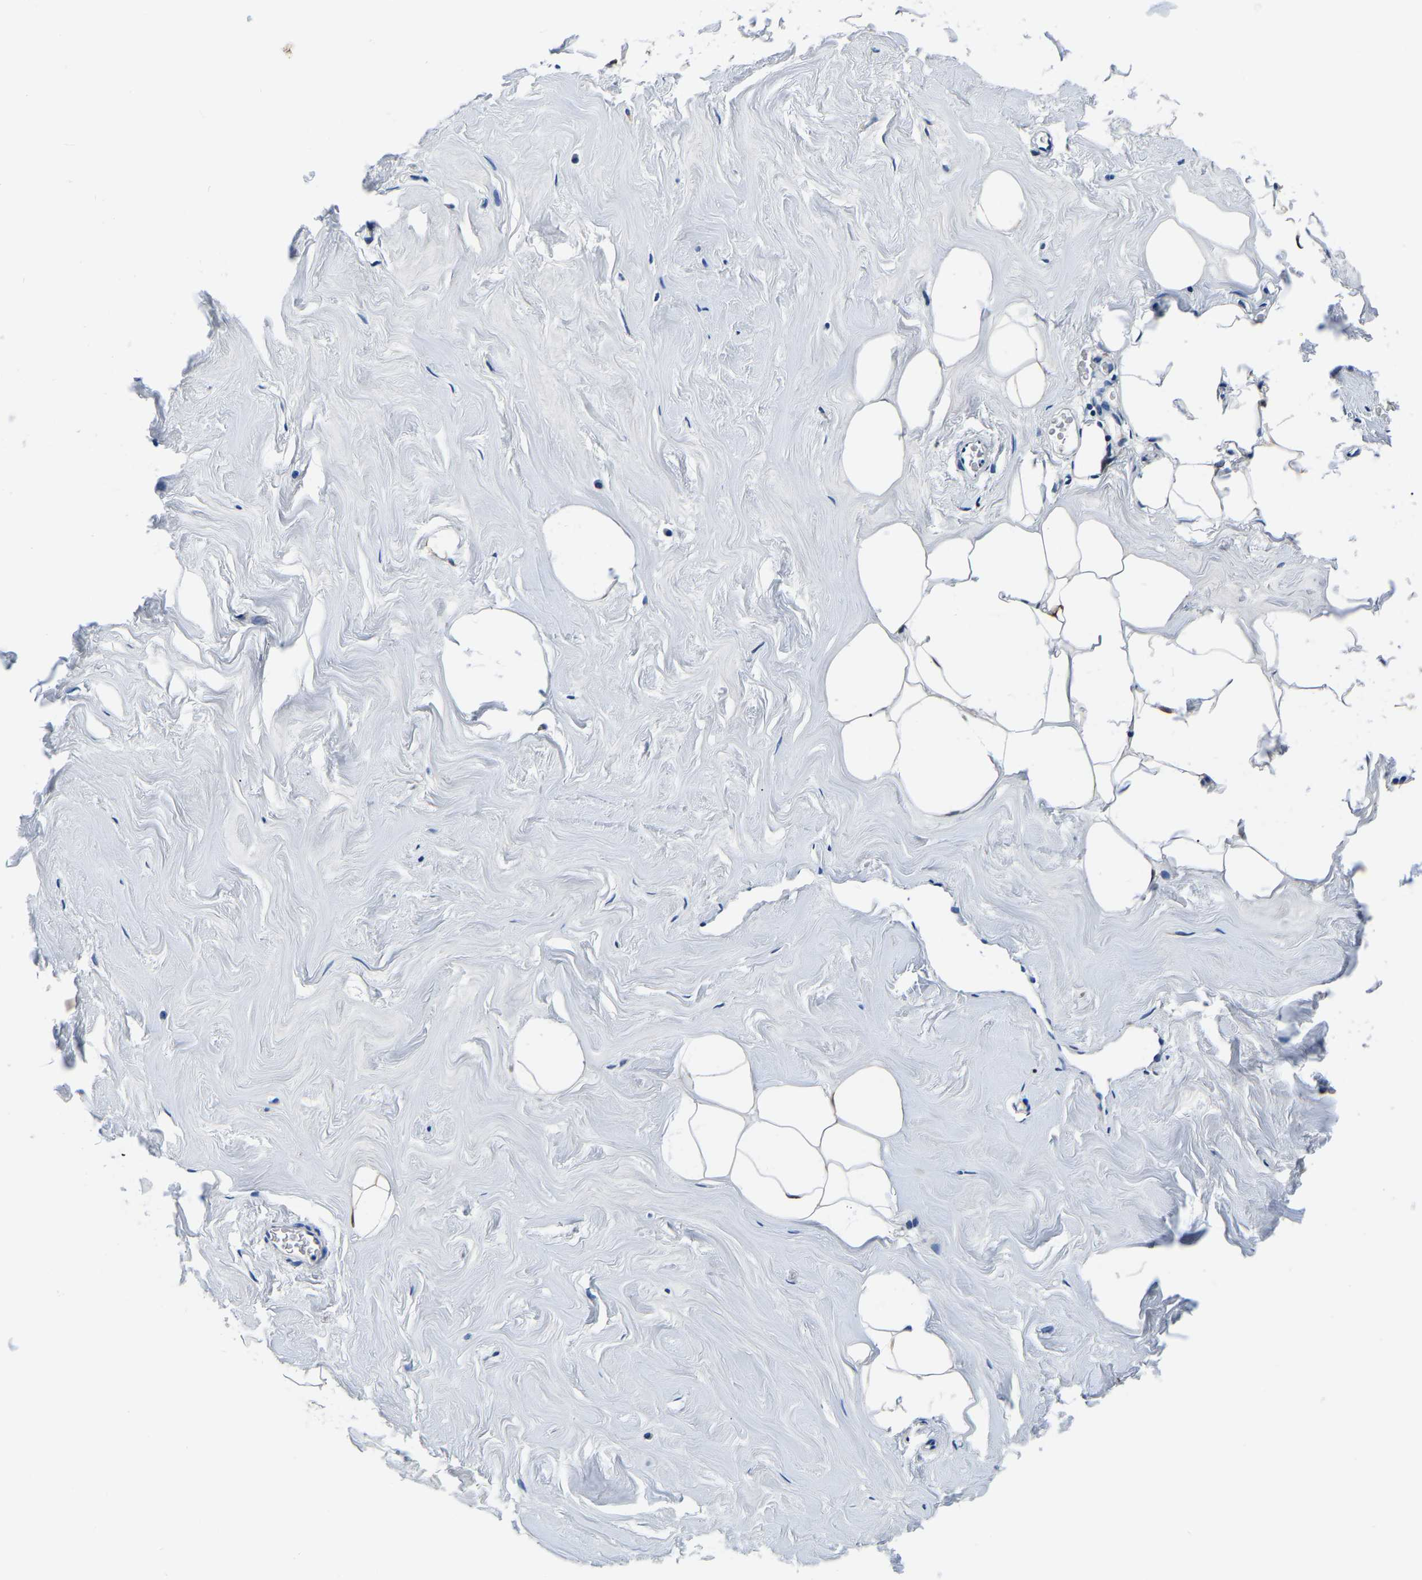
{"staining": {"intensity": "strong", "quantity": ">75%", "location": "cytoplasmic/membranous"}, "tissue": "adipose tissue", "cell_type": "Adipocytes", "image_type": "normal", "snomed": [{"axis": "morphology", "description": "Normal tissue, NOS"}, {"axis": "morphology", "description": "Fibrosis, NOS"}, {"axis": "topography", "description": "Breast"}, {"axis": "topography", "description": "Adipose tissue"}], "caption": "An image showing strong cytoplasmic/membranous positivity in approximately >75% of adipocytes in unremarkable adipose tissue, as visualized by brown immunohistochemical staining.", "gene": "ACO1", "patient": {"sex": "female", "age": 39}}